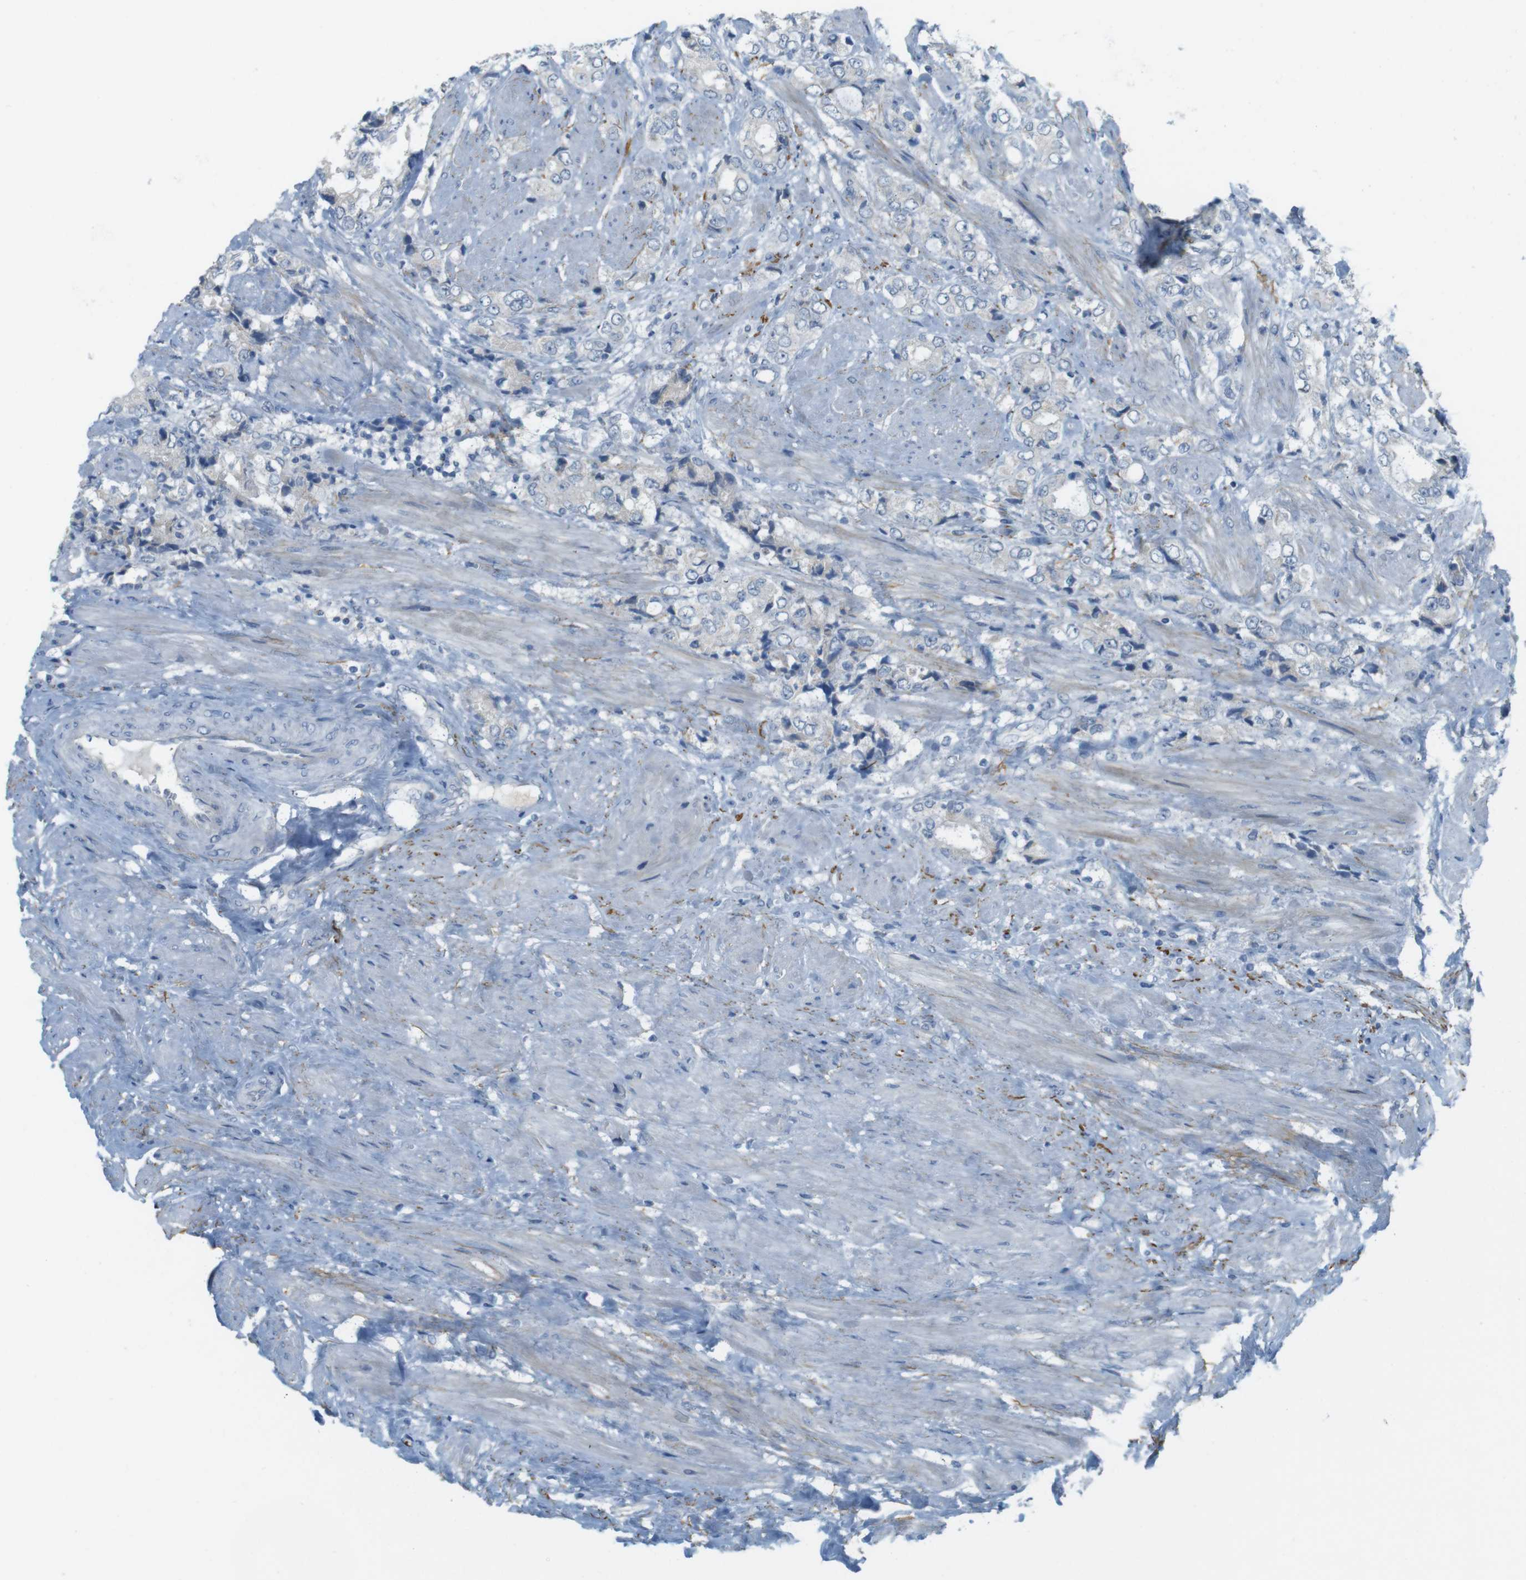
{"staining": {"intensity": "negative", "quantity": "none", "location": "none"}, "tissue": "prostate cancer", "cell_type": "Tumor cells", "image_type": "cancer", "snomed": [{"axis": "morphology", "description": "Adenocarcinoma, High grade"}, {"axis": "topography", "description": "Prostate"}], "caption": "Micrograph shows no protein staining in tumor cells of prostate cancer (high-grade adenocarcinoma) tissue. (DAB immunohistochemistry (IHC) visualized using brightfield microscopy, high magnification).", "gene": "UGT8", "patient": {"sex": "male", "age": 61}}